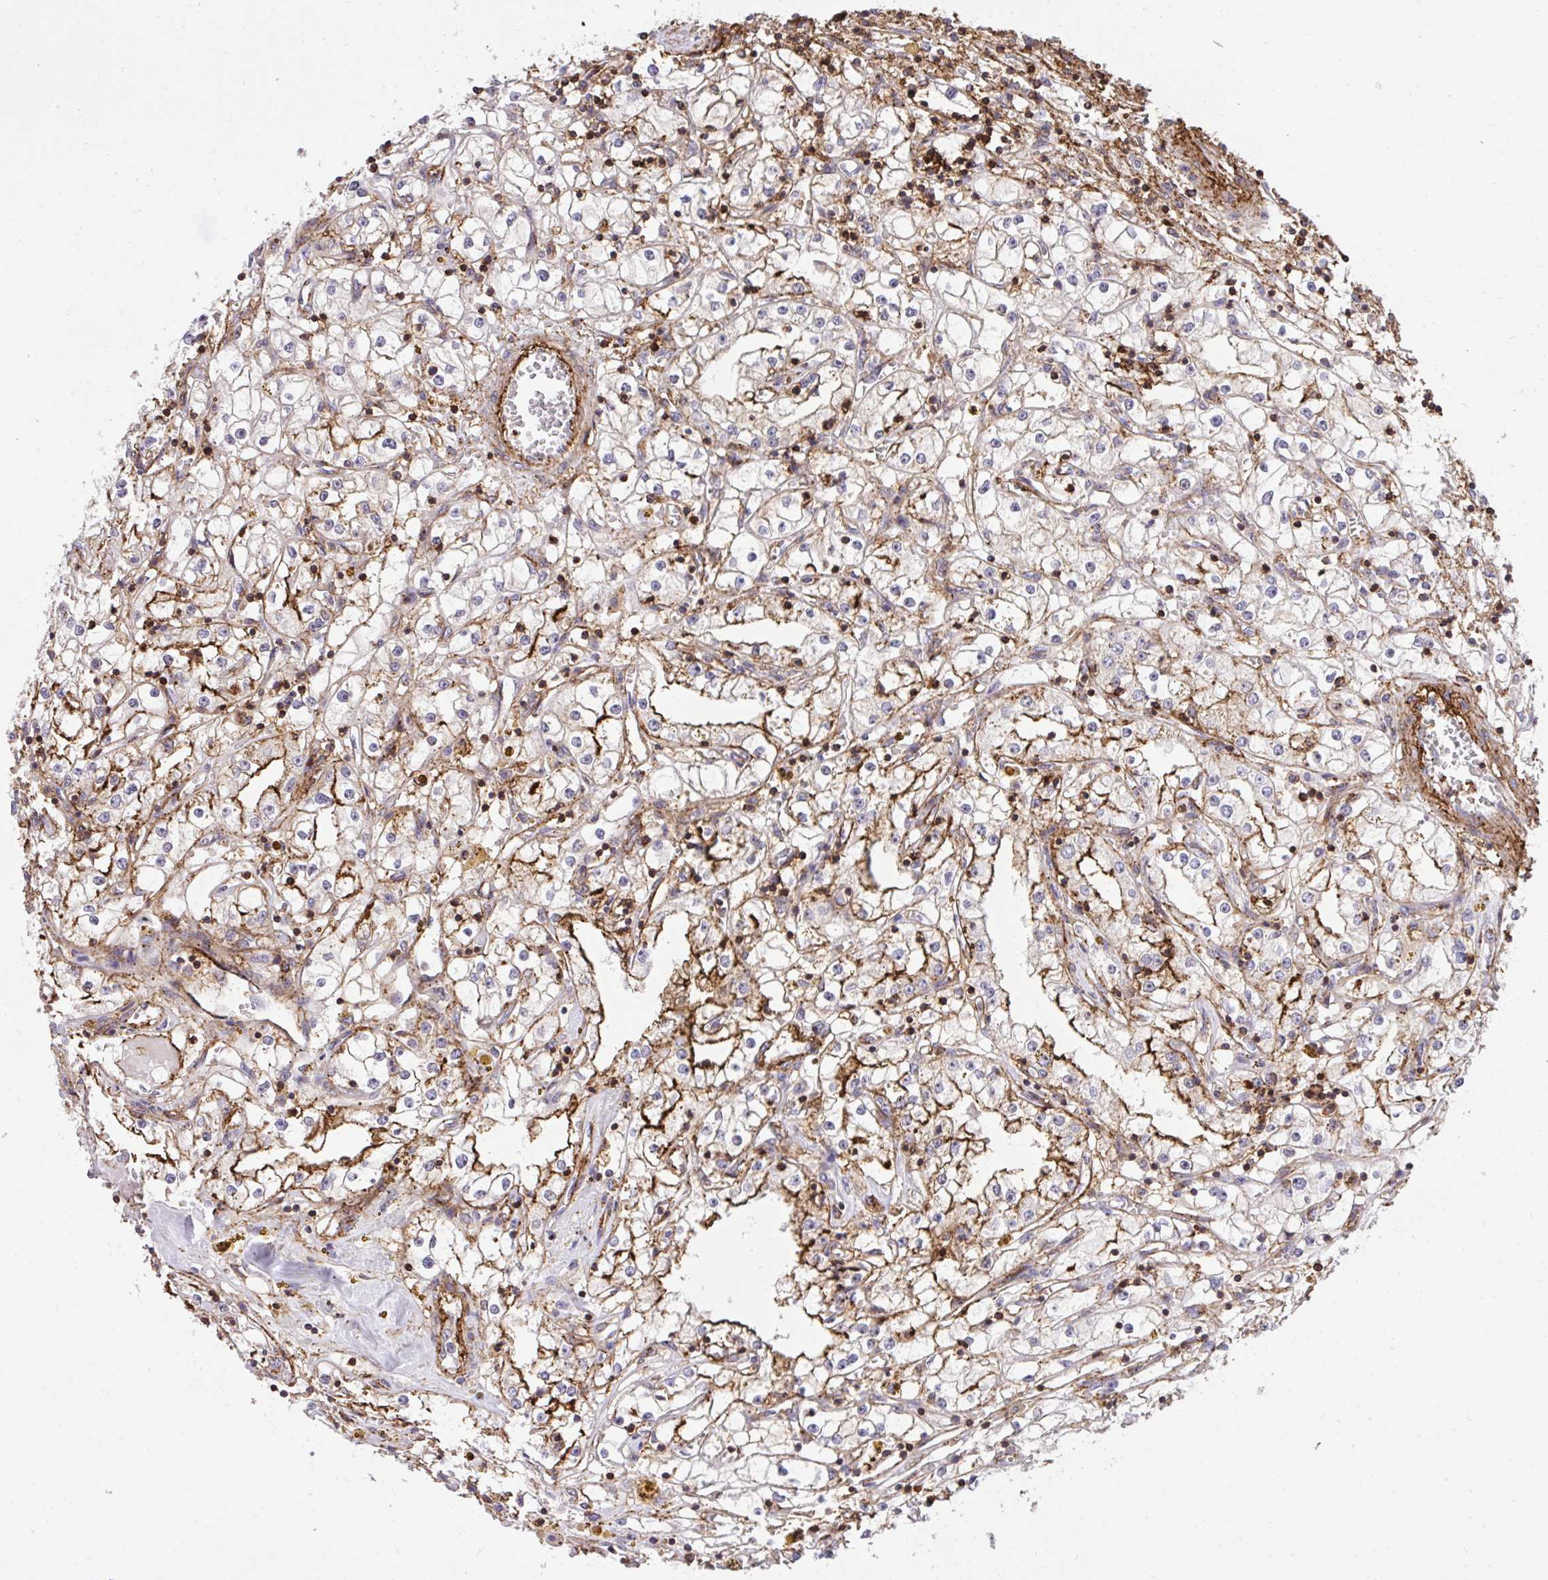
{"staining": {"intensity": "moderate", "quantity": ">75%", "location": "cytoplasmic/membranous"}, "tissue": "renal cancer", "cell_type": "Tumor cells", "image_type": "cancer", "snomed": [{"axis": "morphology", "description": "Adenocarcinoma, NOS"}, {"axis": "topography", "description": "Kidney"}], "caption": "IHC of adenocarcinoma (renal) reveals medium levels of moderate cytoplasmic/membranous positivity in about >75% of tumor cells. (DAB (3,3'-diaminobenzidine) = brown stain, brightfield microscopy at high magnification).", "gene": "ERI1", "patient": {"sex": "male", "age": 56}}